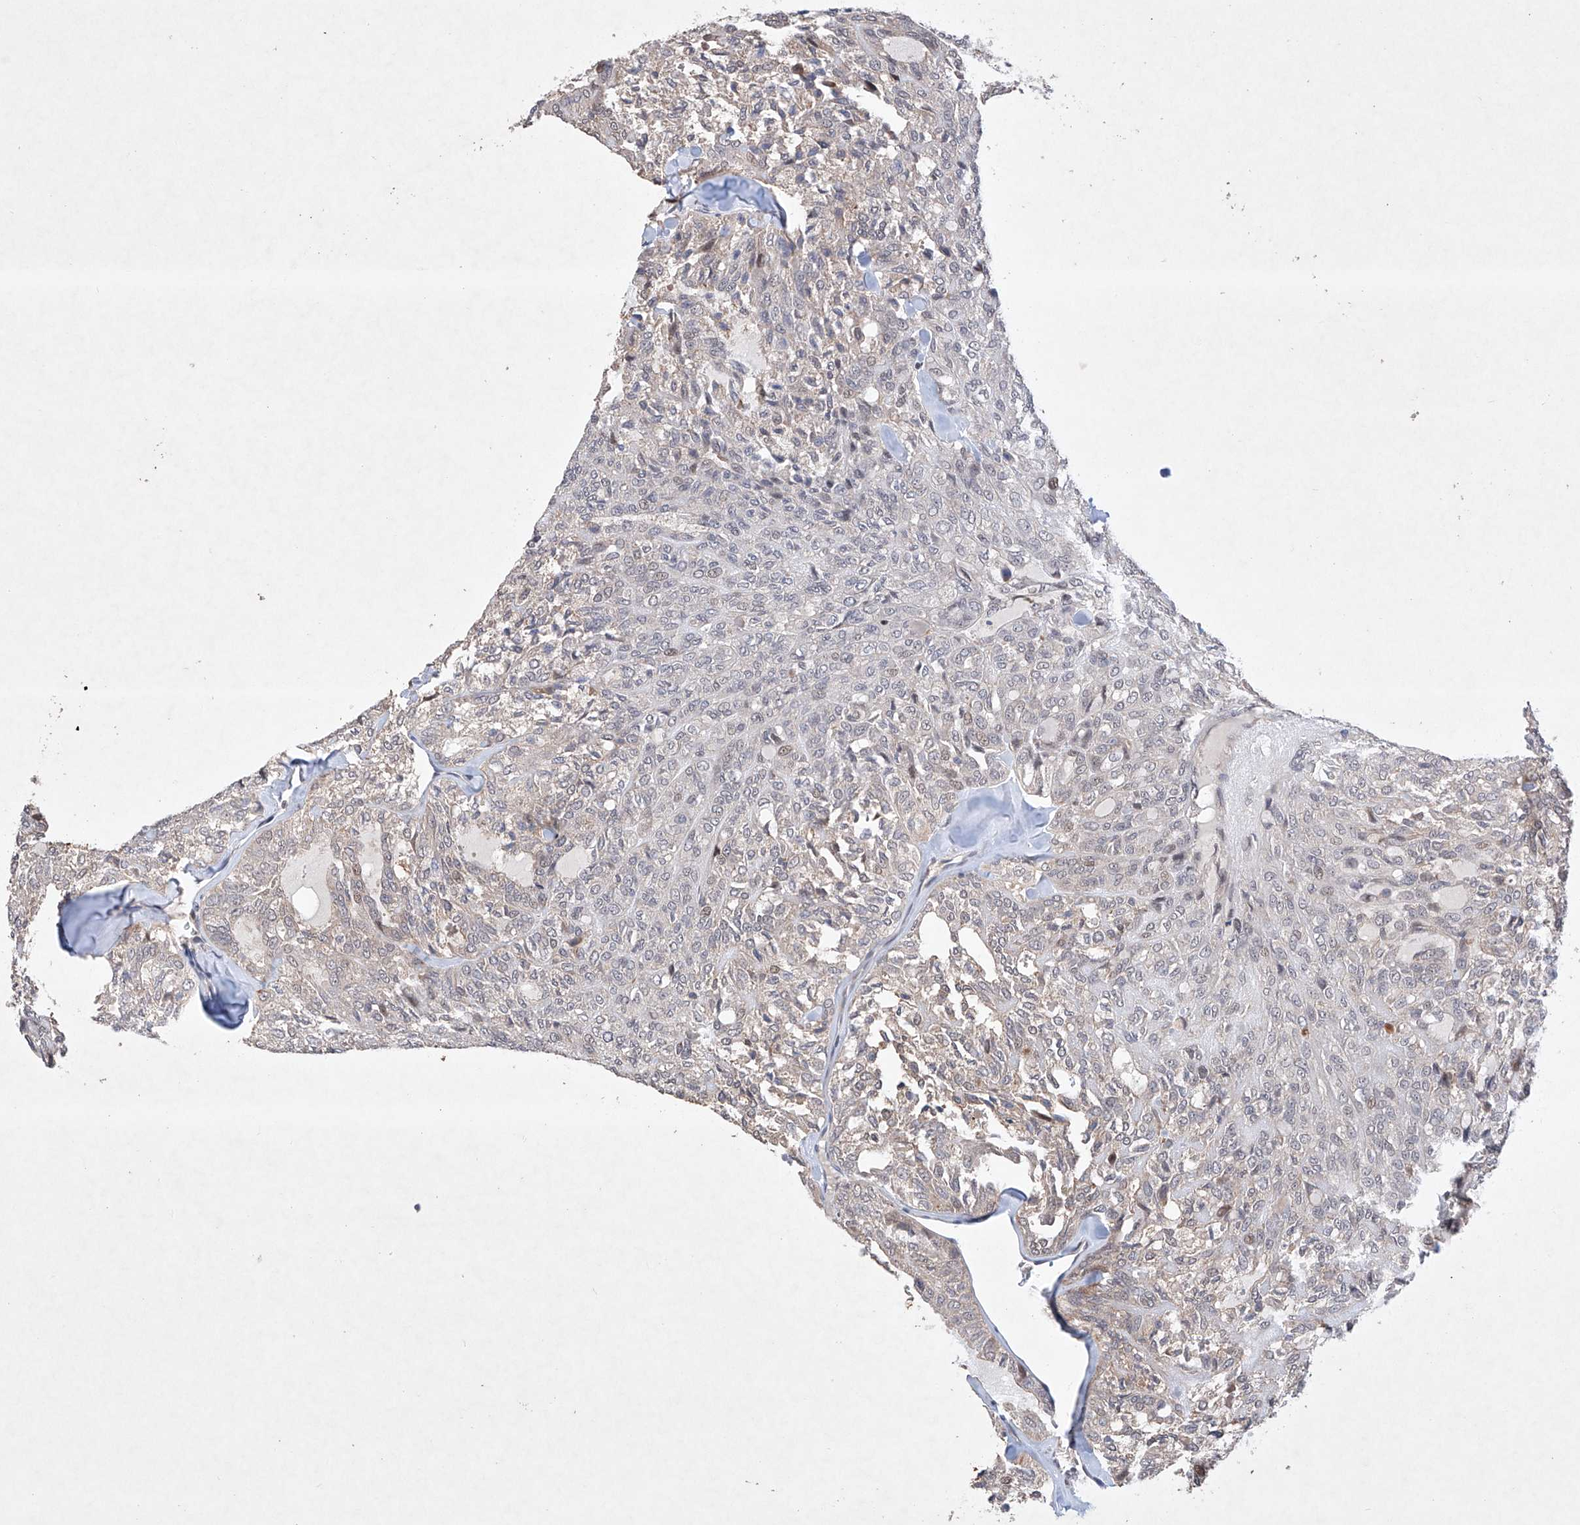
{"staining": {"intensity": "weak", "quantity": "<25%", "location": "nuclear"}, "tissue": "thyroid cancer", "cell_type": "Tumor cells", "image_type": "cancer", "snomed": [{"axis": "morphology", "description": "Follicular adenoma carcinoma, NOS"}, {"axis": "topography", "description": "Thyroid gland"}], "caption": "Tumor cells are negative for protein expression in human thyroid follicular adenoma carcinoma. (IHC, brightfield microscopy, high magnification).", "gene": "AFG1L", "patient": {"sex": "male", "age": 75}}